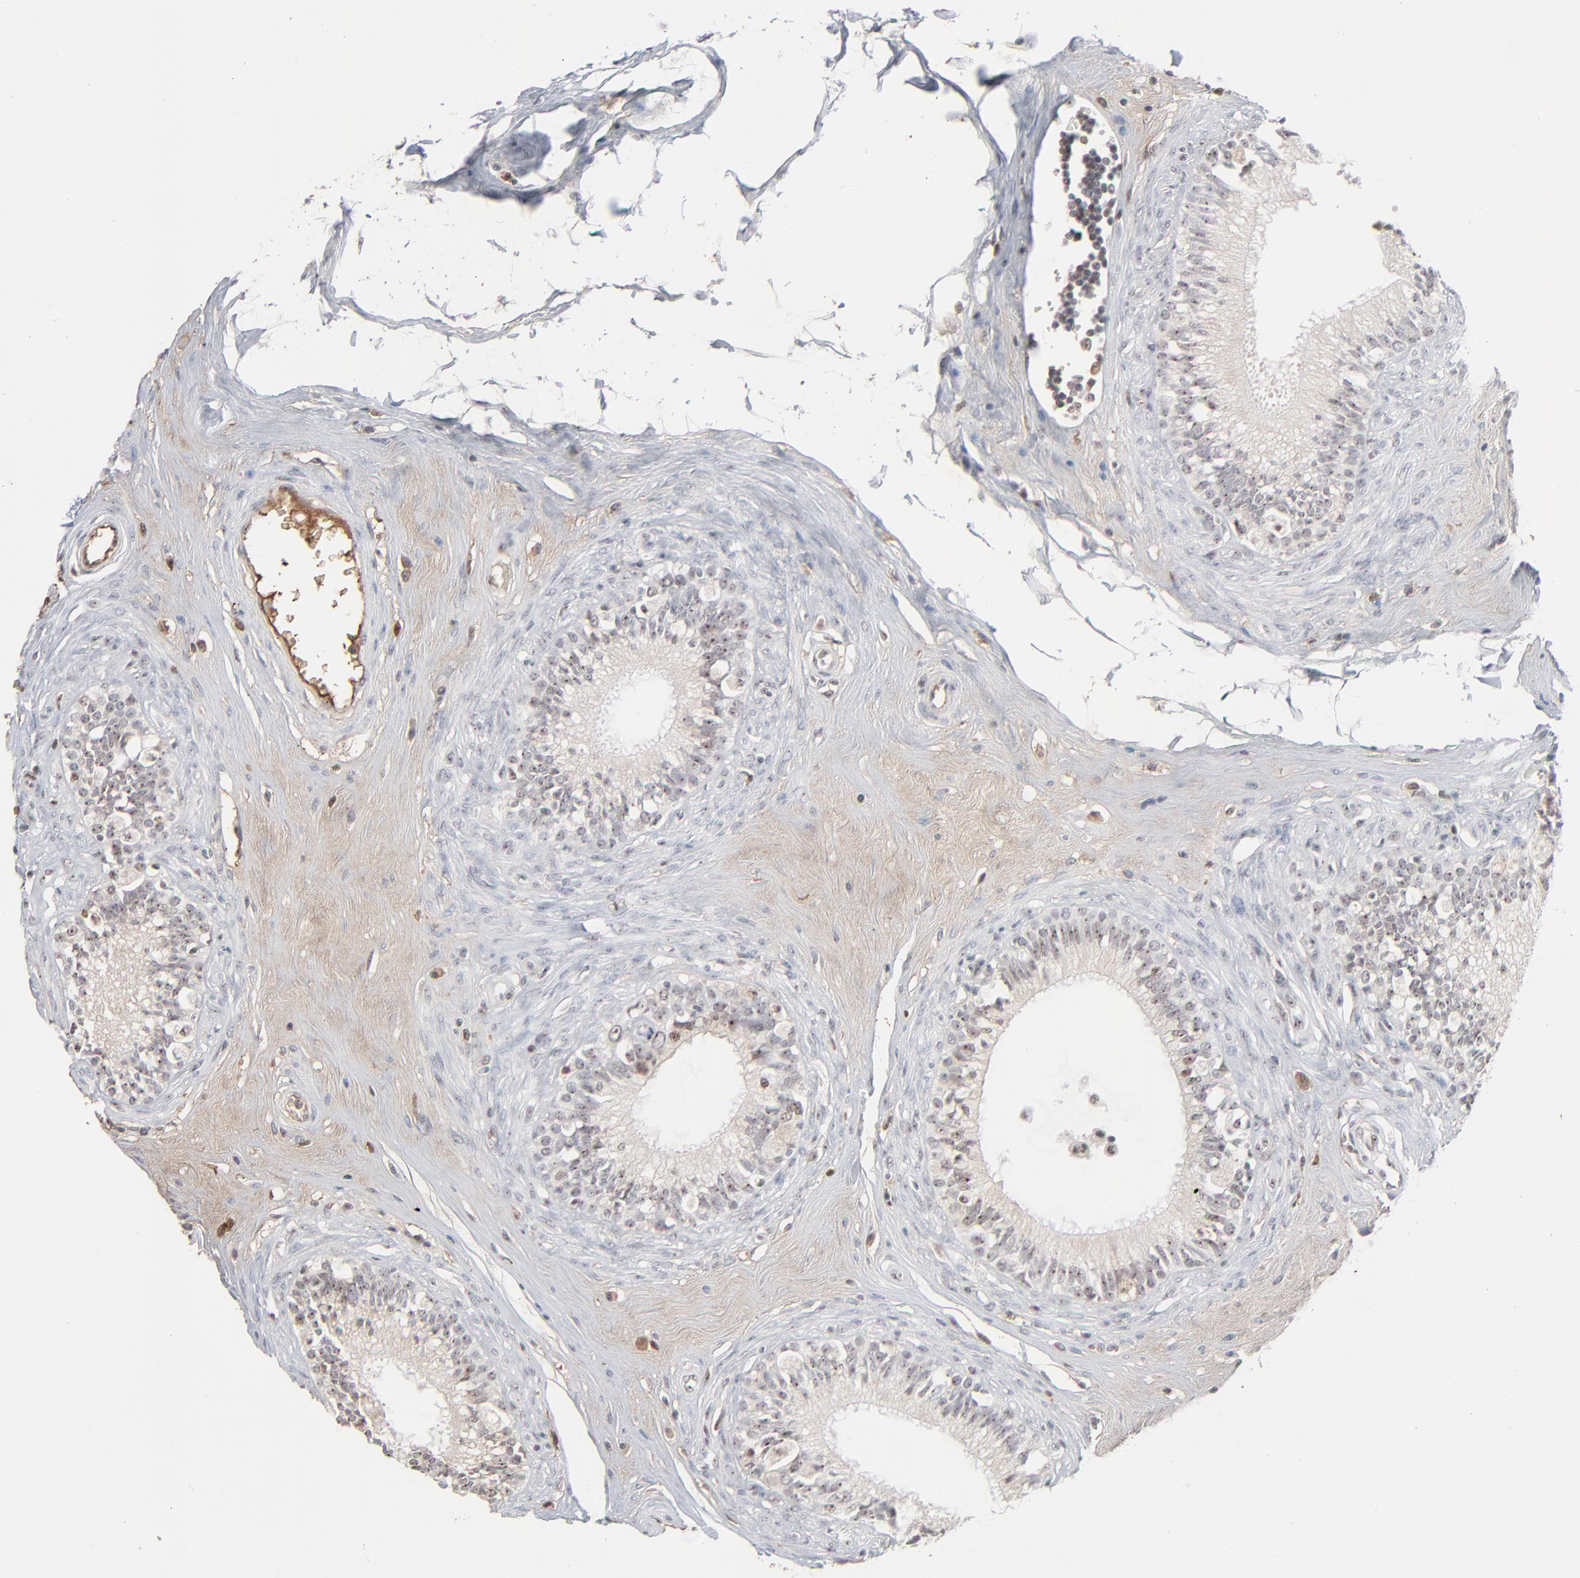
{"staining": {"intensity": "weak", "quantity": ">75%", "location": "nuclear"}, "tissue": "epididymis", "cell_type": "Glandular cells", "image_type": "normal", "snomed": [{"axis": "morphology", "description": "Normal tissue, NOS"}, {"axis": "morphology", "description": "Inflammation, NOS"}, {"axis": "topography", "description": "Epididymis"}], "caption": "Human epididymis stained with a brown dye displays weak nuclear positive positivity in about >75% of glandular cells.", "gene": "MPHOSPH6", "patient": {"sex": "male", "age": 84}}